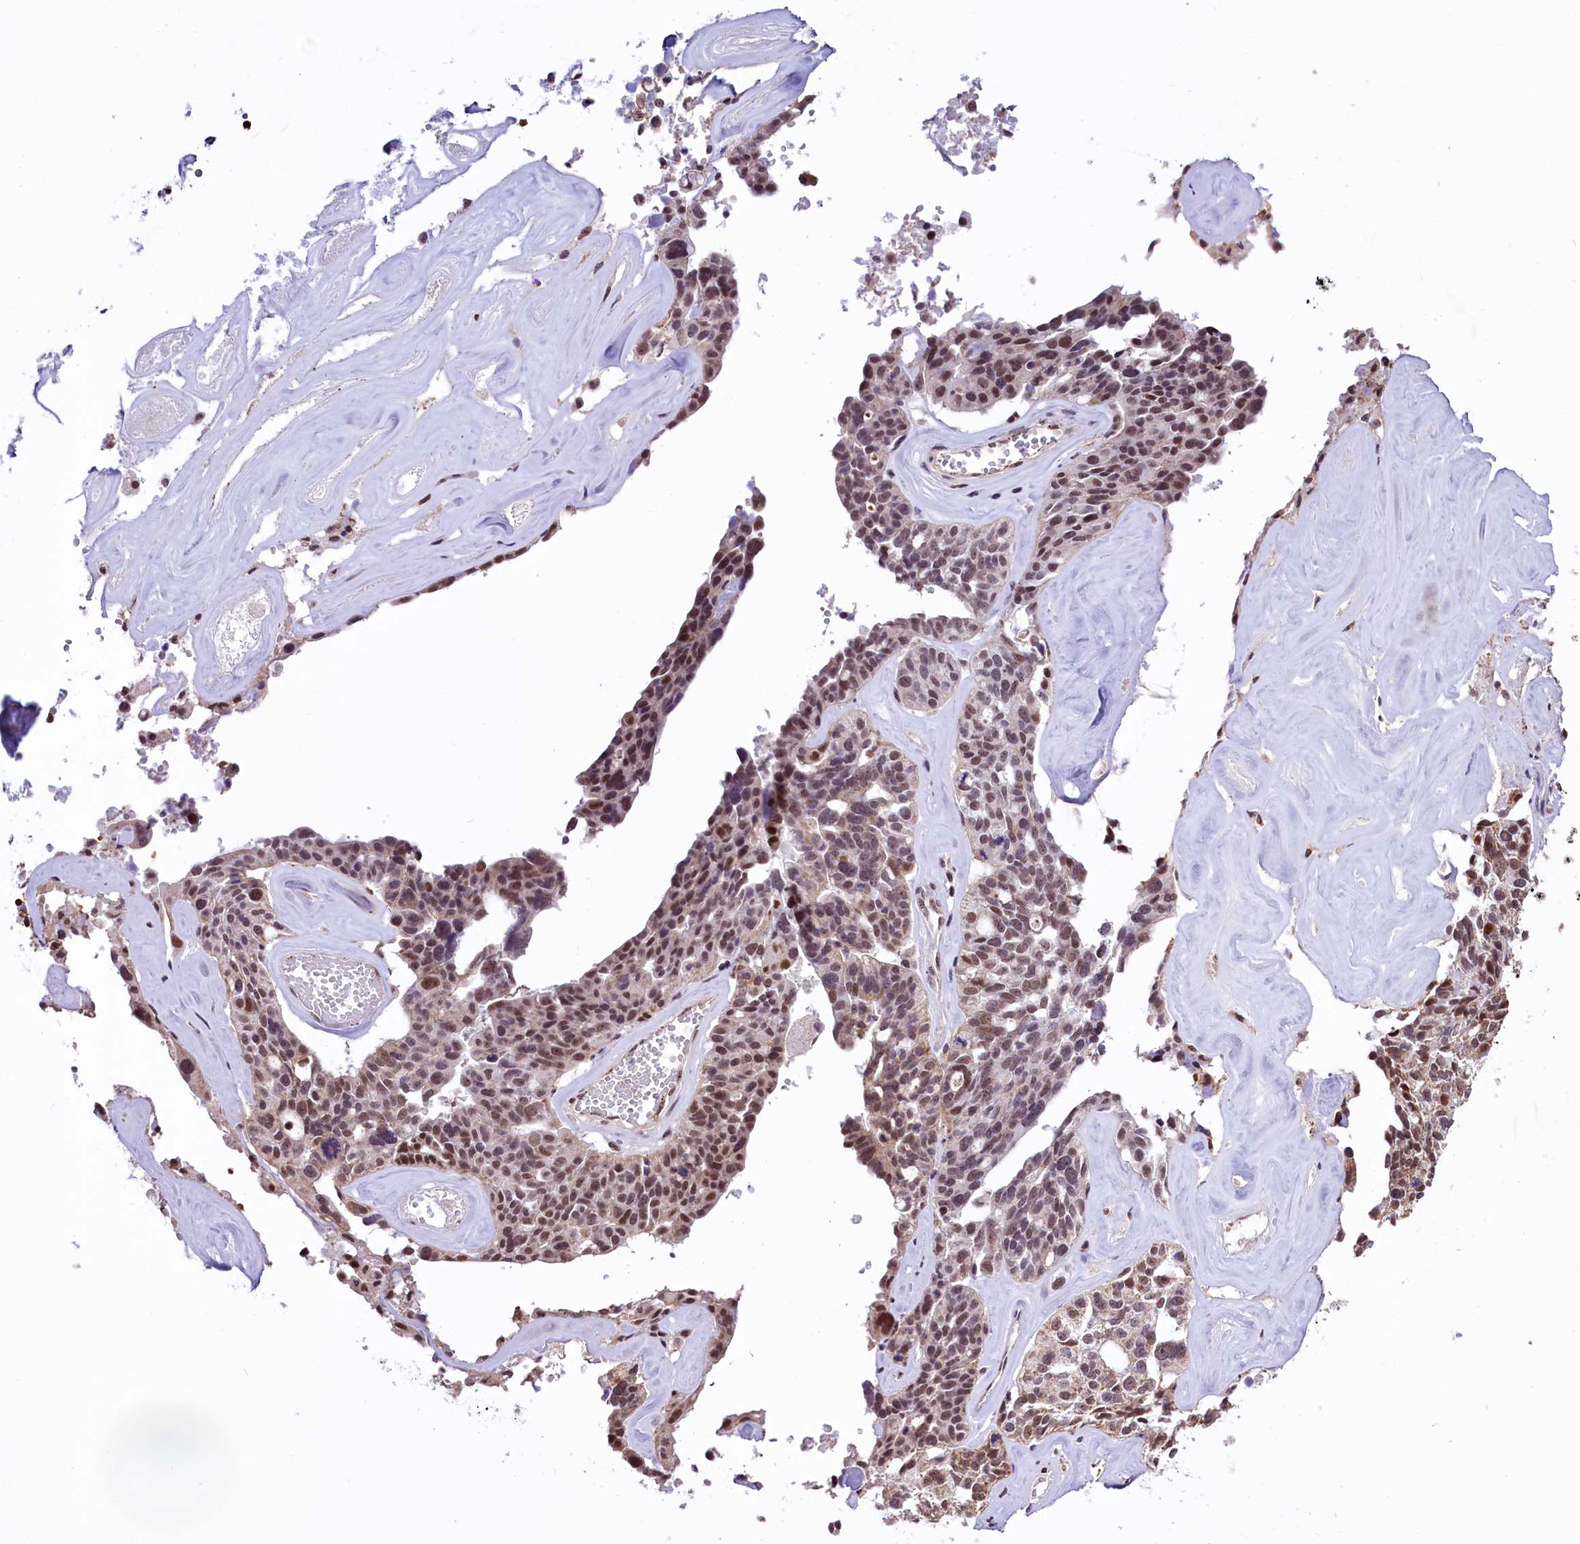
{"staining": {"intensity": "moderate", "quantity": ">75%", "location": "nuclear"}, "tissue": "ovarian cancer", "cell_type": "Tumor cells", "image_type": "cancer", "snomed": [{"axis": "morphology", "description": "Cystadenocarcinoma, serous, NOS"}, {"axis": "topography", "description": "Ovary"}], "caption": "Human ovarian cancer stained for a protein (brown) exhibits moderate nuclear positive staining in about >75% of tumor cells.", "gene": "MRPL54", "patient": {"sex": "female", "age": 59}}